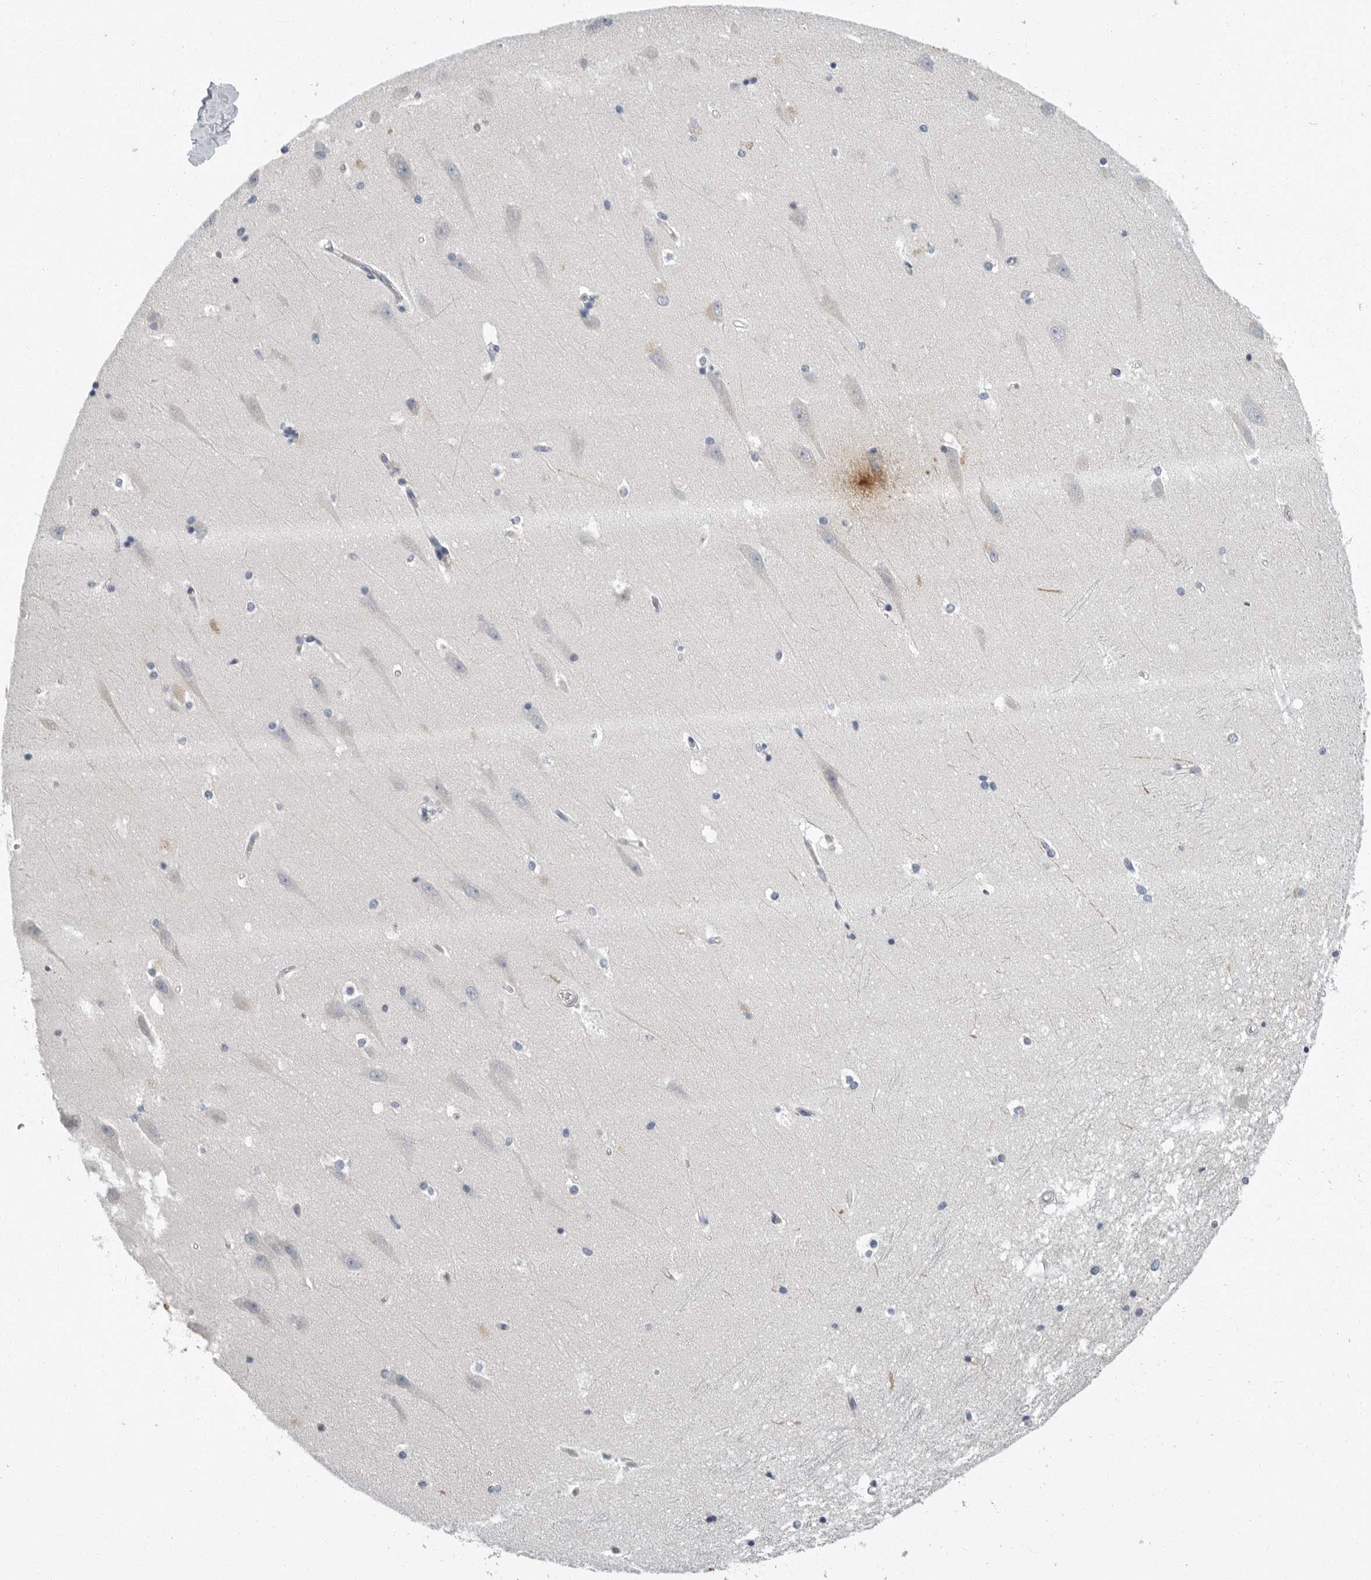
{"staining": {"intensity": "negative", "quantity": "none", "location": "none"}, "tissue": "hippocampus", "cell_type": "Glial cells", "image_type": "normal", "snomed": [{"axis": "morphology", "description": "Normal tissue, NOS"}, {"axis": "topography", "description": "Hippocampus"}], "caption": "There is no significant positivity in glial cells of hippocampus. The staining was performed using DAB (3,3'-diaminobenzidine) to visualize the protein expression in brown, while the nuclei were stained in blue with hematoxylin (Magnification: 20x).", "gene": "PLN", "patient": {"sex": "male", "age": 45}}